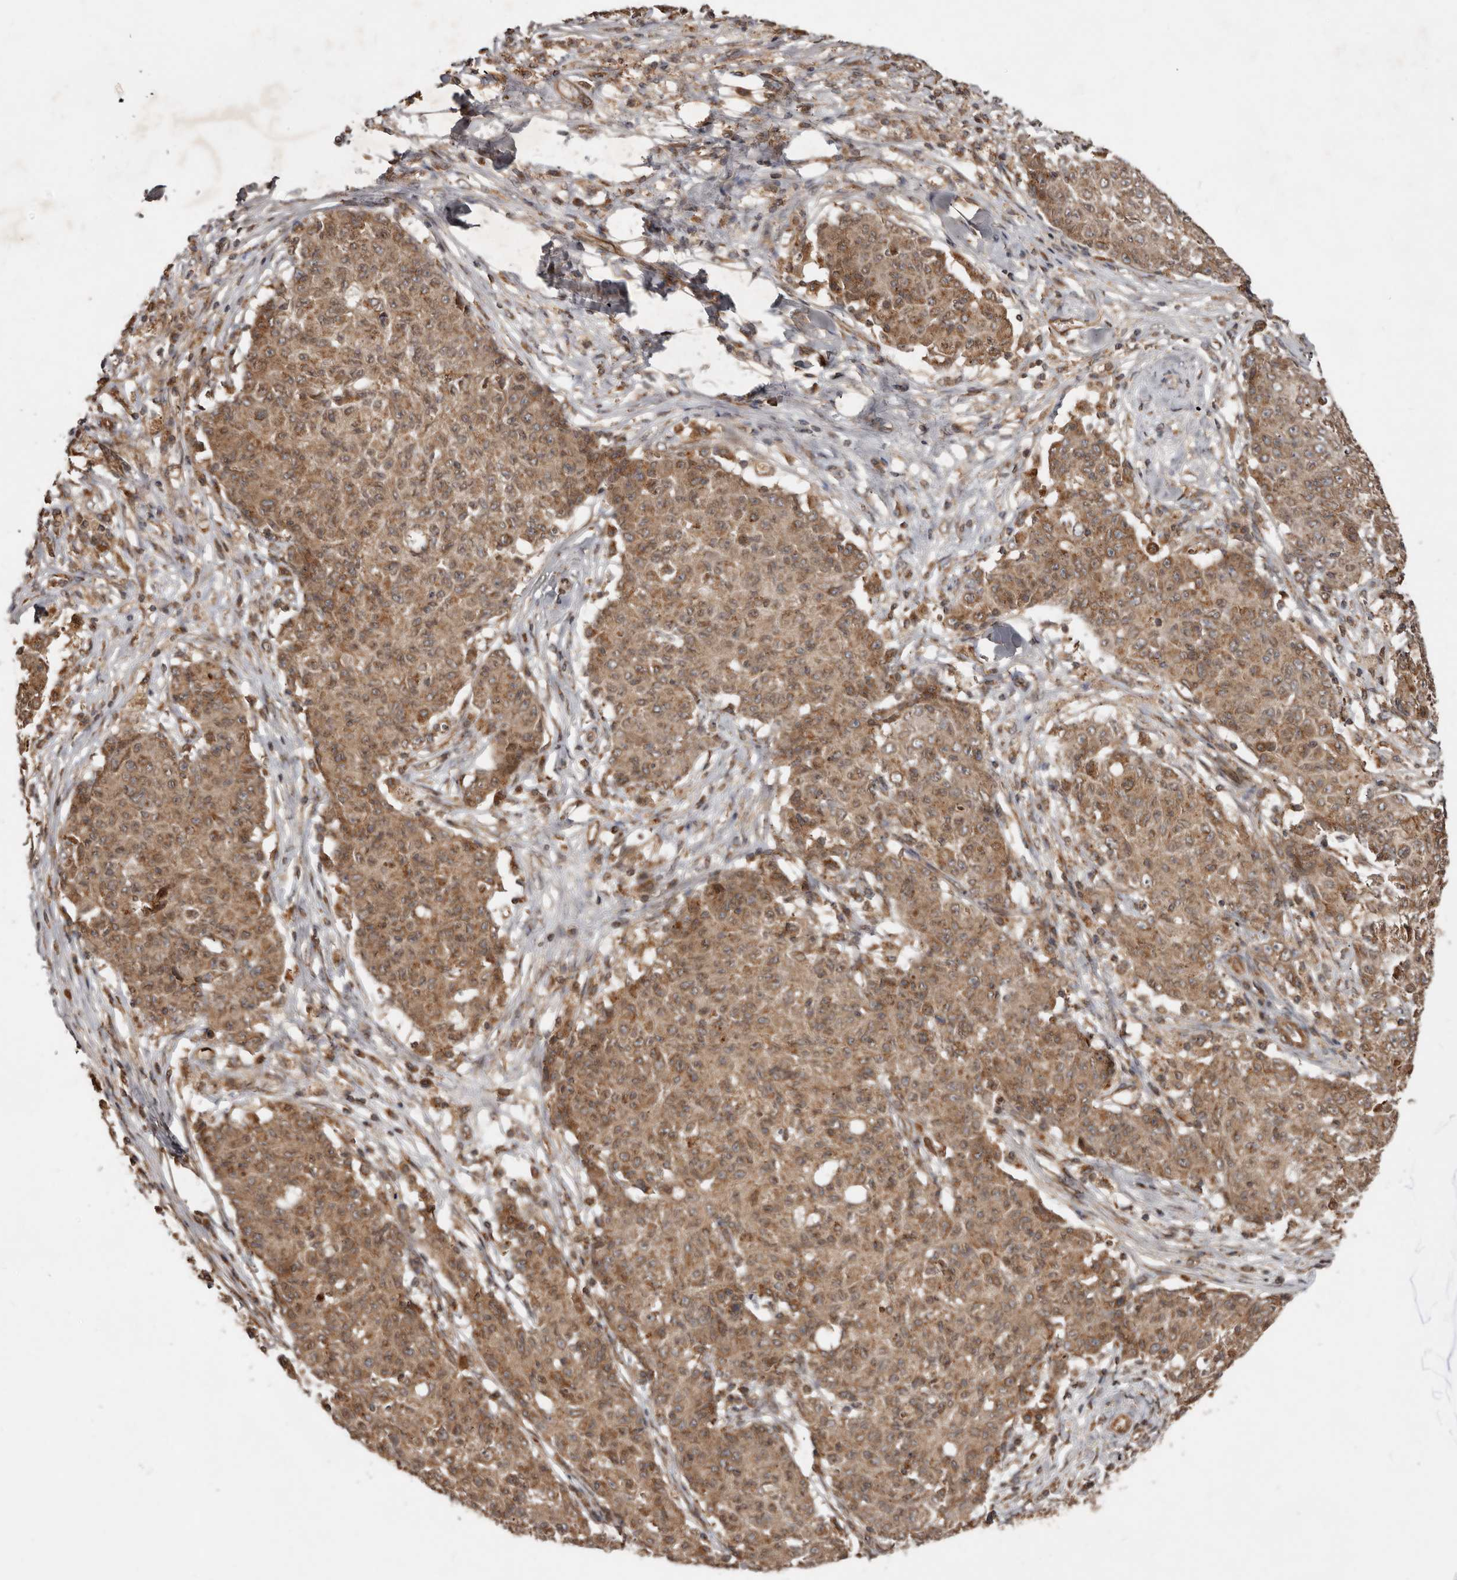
{"staining": {"intensity": "moderate", "quantity": ">75%", "location": "cytoplasmic/membranous"}, "tissue": "ovarian cancer", "cell_type": "Tumor cells", "image_type": "cancer", "snomed": [{"axis": "morphology", "description": "Carcinoma, endometroid"}, {"axis": "topography", "description": "Ovary"}], "caption": "Brown immunohistochemical staining in ovarian cancer (endometroid carcinoma) exhibits moderate cytoplasmic/membranous staining in about >75% of tumor cells.", "gene": "STK36", "patient": {"sex": "female", "age": 42}}